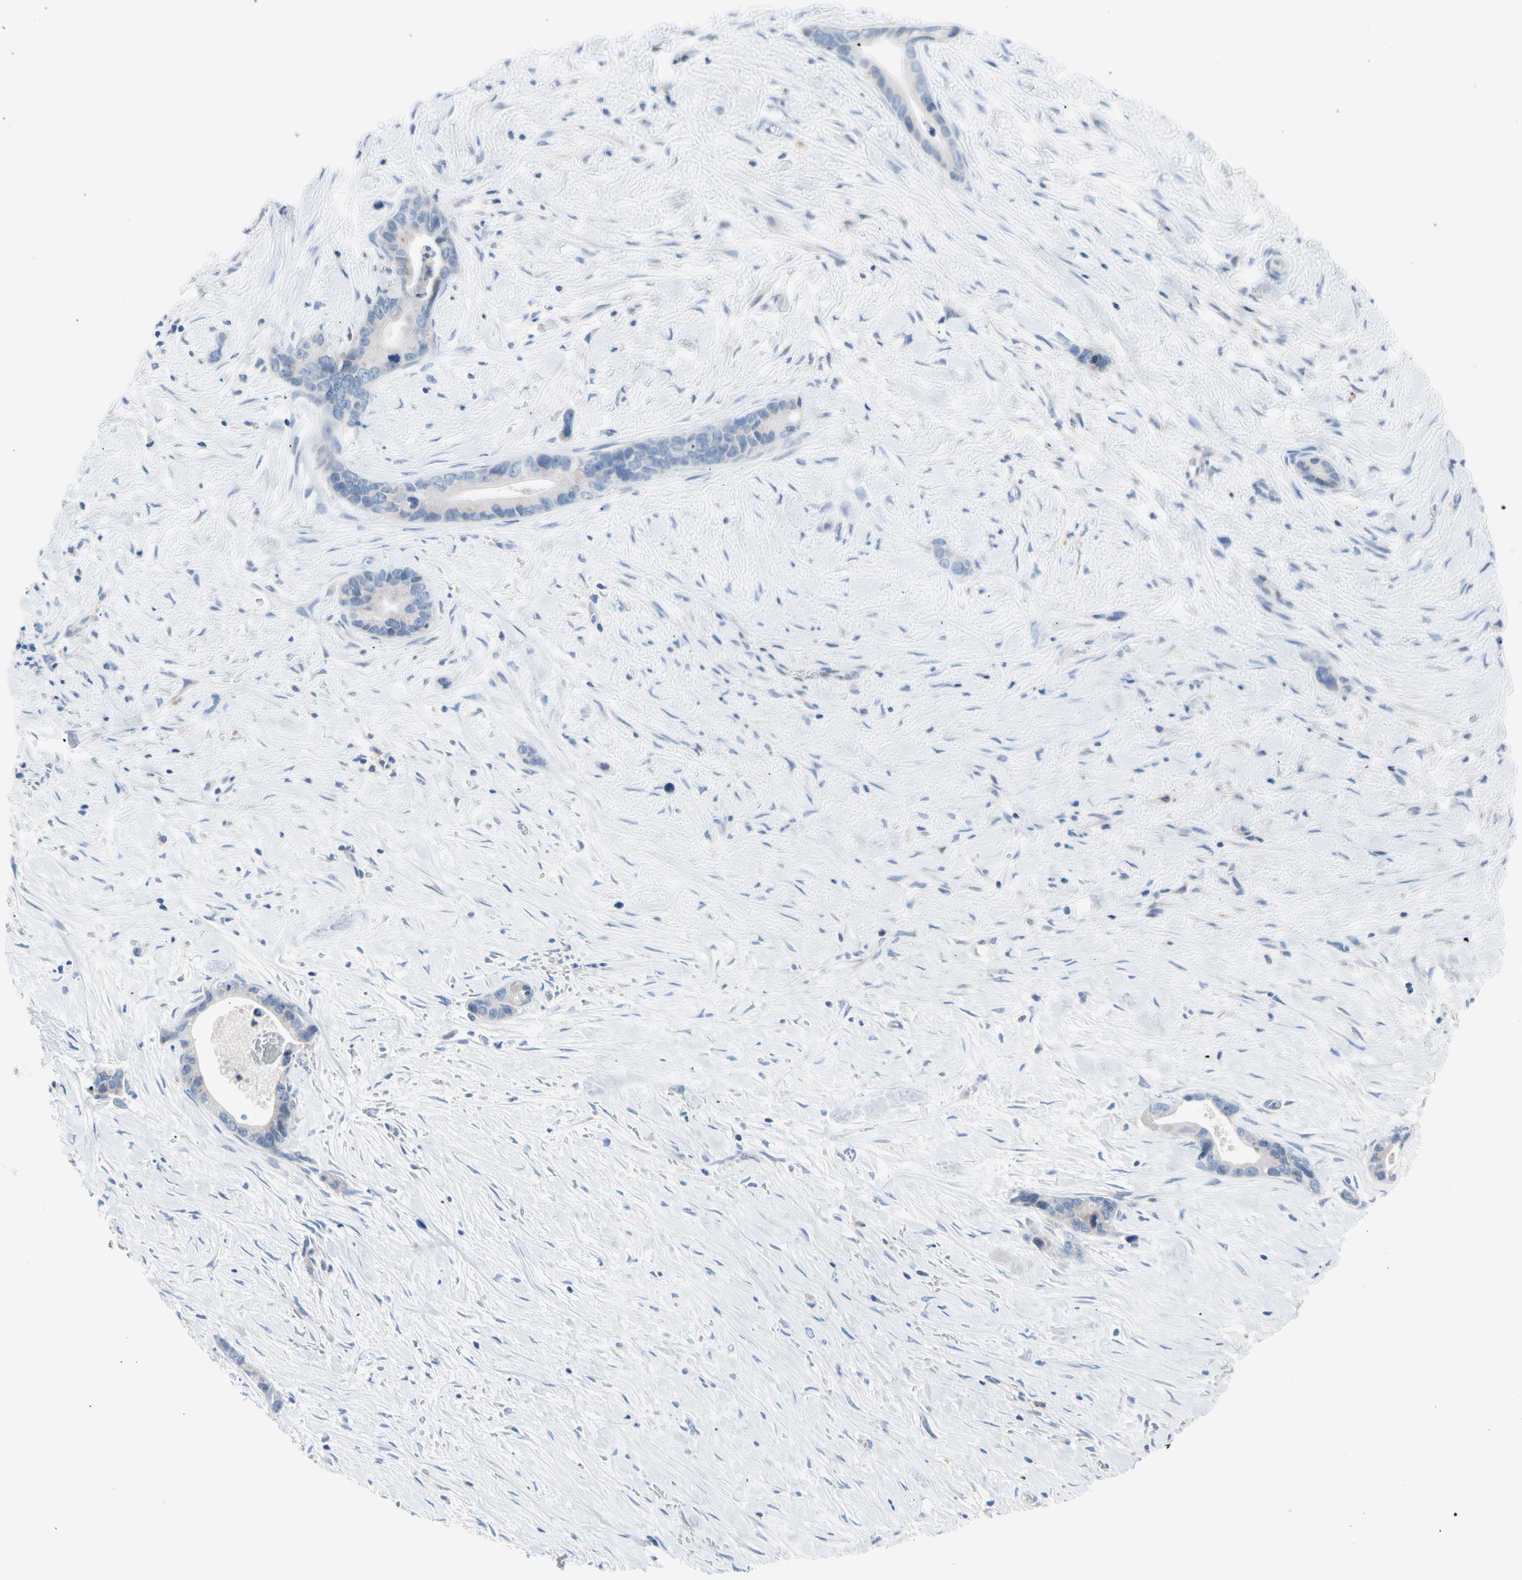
{"staining": {"intensity": "negative", "quantity": "none", "location": "none"}, "tissue": "liver cancer", "cell_type": "Tumor cells", "image_type": "cancer", "snomed": [{"axis": "morphology", "description": "Cholangiocarcinoma"}, {"axis": "topography", "description": "Liver"}], "caption": "Tumor cells show no significant protein staining in liver cancer (cholangiocarcinoma).", "gene": "CASQ1", "patient": {"sex": "female", "age": 55}}